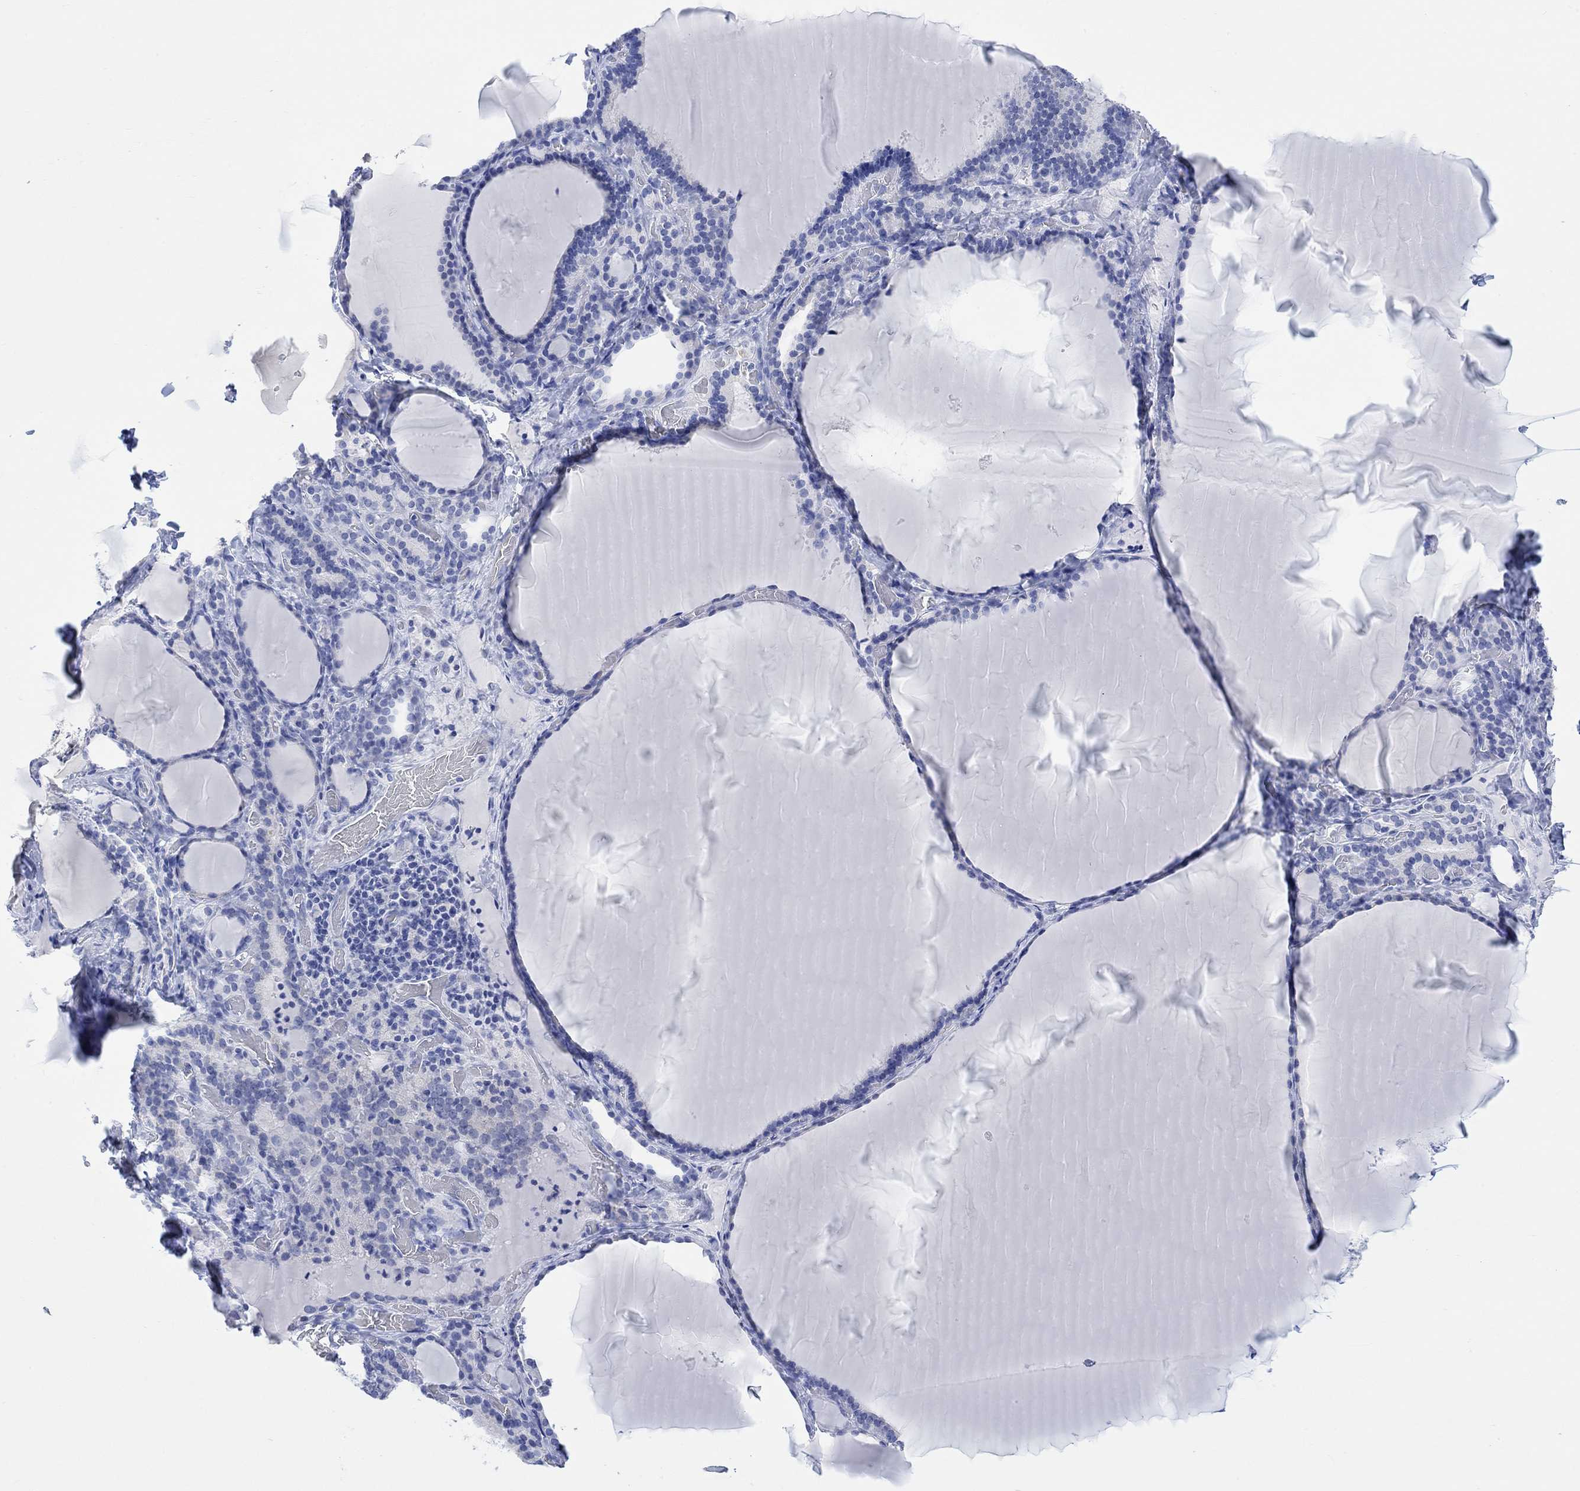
{"staining": {"intensity": "negative", "quantity": "none", "location": "none"}, "tissue": "thyroid gland", "cell_type": "Glandular cells", "image_type": "normal", "snomed": [{"axis": "morphology", "description": "Normal tissue, NOS"}, {"axis": "morphology", "description": "Hyperplasia, NOS"}, {"axis": "topography", "description": "Thyroid gland"}], "caption": "Immunohistochemistry (IHC) of benign thyroid gland demonstrates no staining in glandular cells.", "gene": "CALCA", "patient": {"sex": "female", "age": 27}}